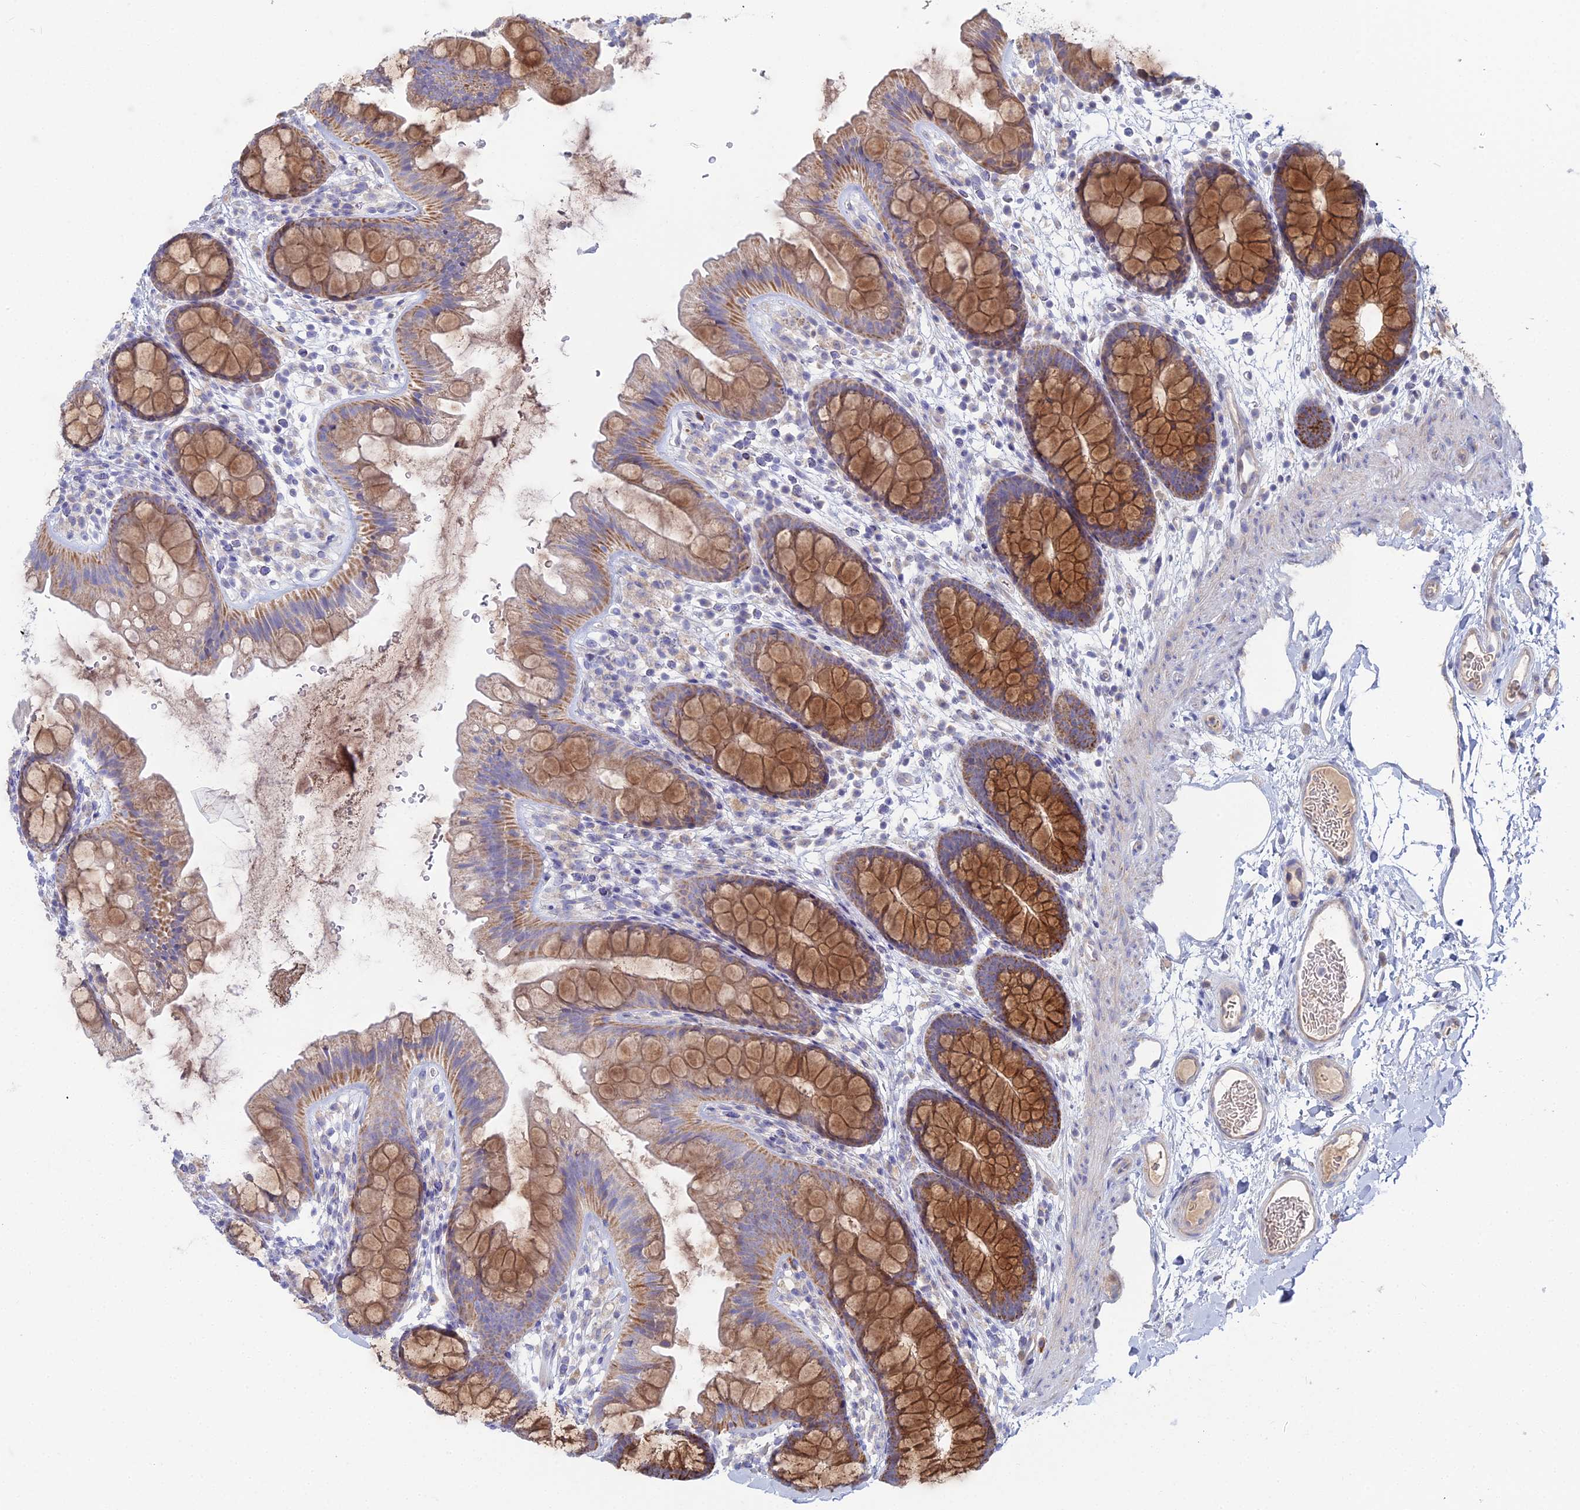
{"staining": {"intensity": "negative", "quantity": "none", "location": "none"}, "tissue": "colon", "cell_type": "Endothelial cells", "image_type": "normal", "snomed": [{"axis": "morphology", "description": "Normal tissue, NOS"}, {"axis": "topography", "description": "Colon"}], "caption": "The image exhibits no significant expression in endothelial cells of colon. The staining was performed using DAB (3,3'-diaminobenzidine) to visualize the protein expression in brown, while the nuclei were stained in blue with hematoxylin (Magnification: 20x).", "gene": "ARL16", "patient": {"sex": "female", "age": 62}}